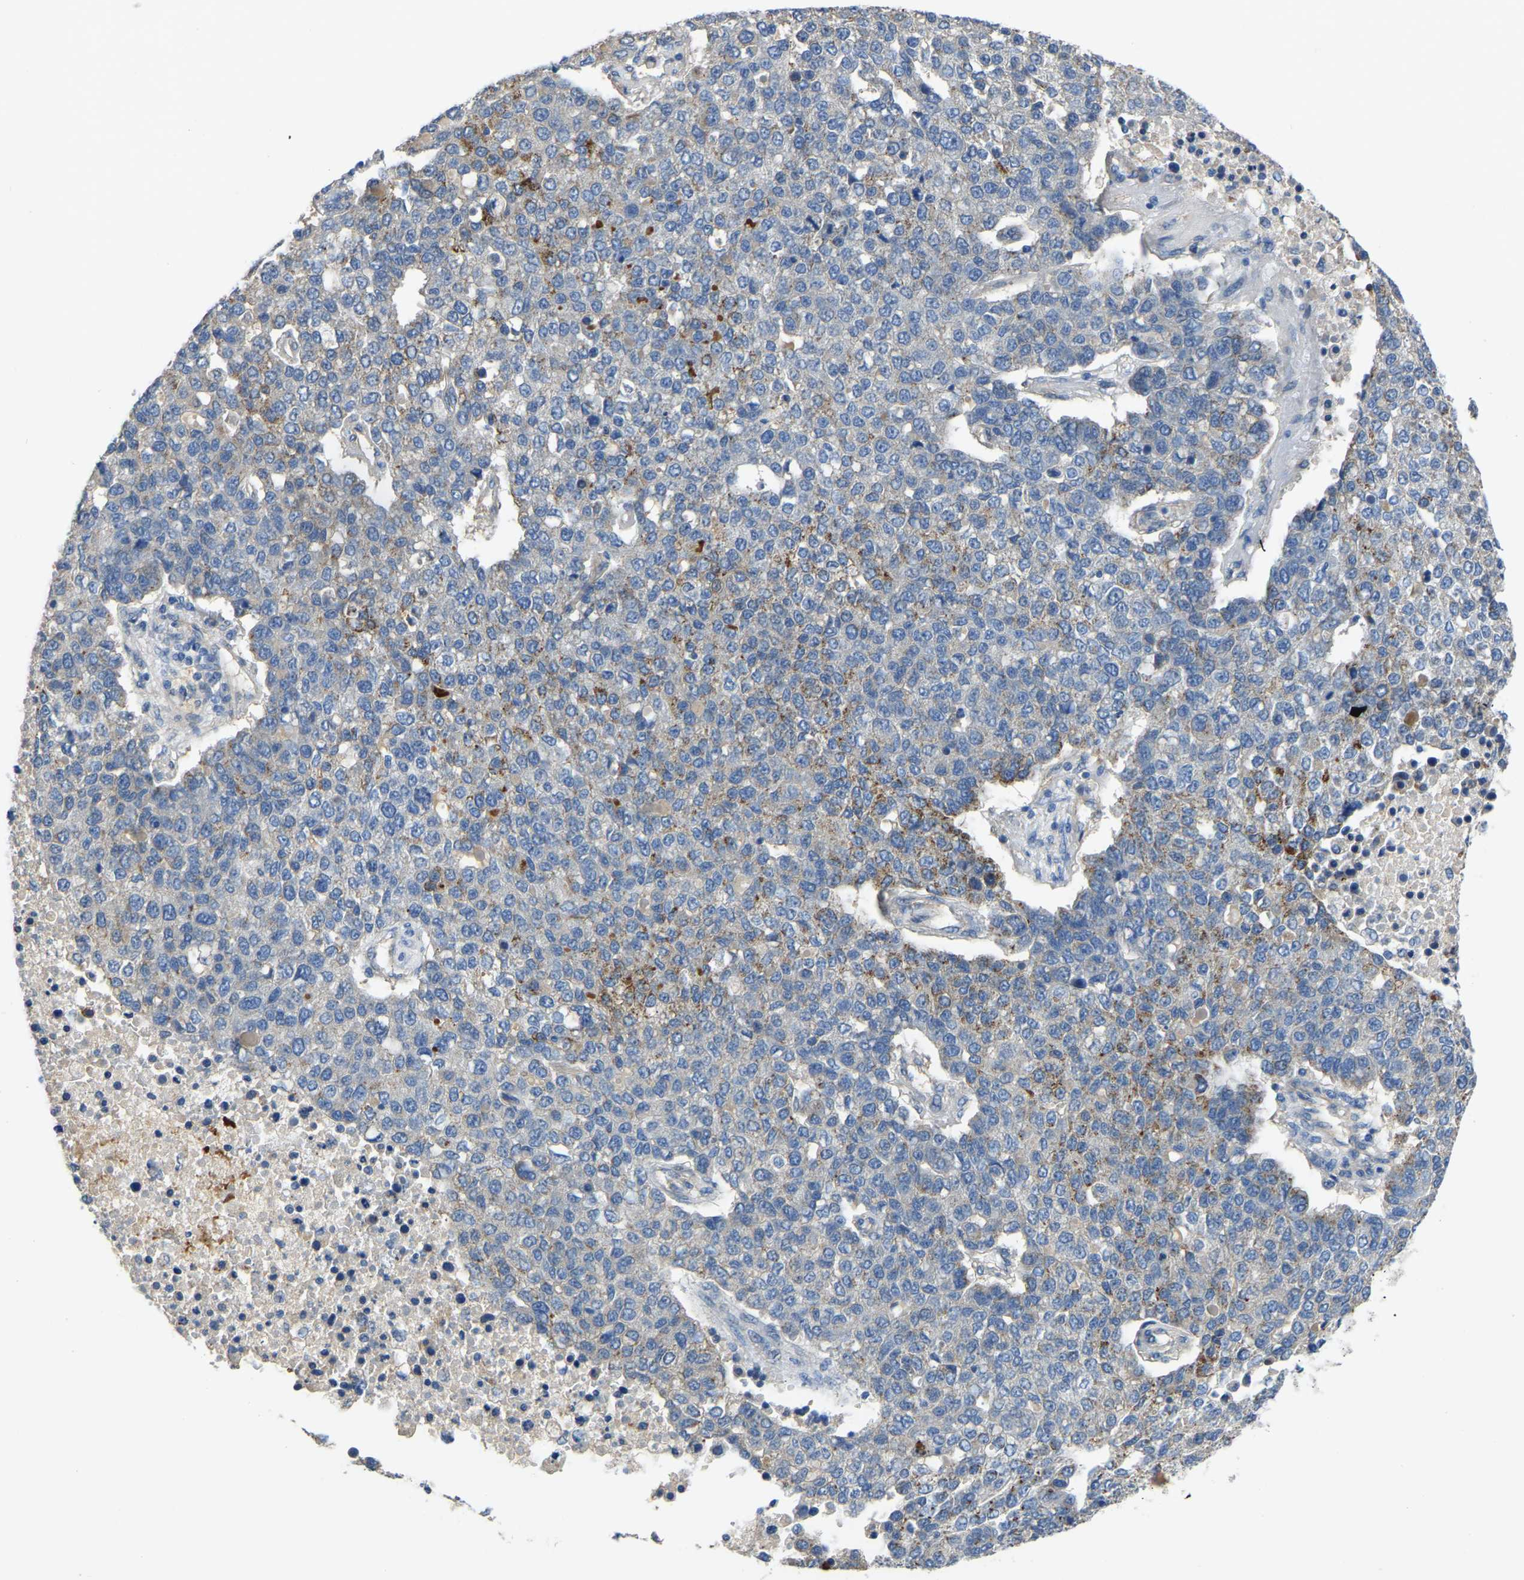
{"staining": {"intensity": "negative", "quantity": "none", "location": "none"}, "tissue": "pancreatic cancer", "cell_type": "Tumor cells", "image_type": "cancer", "snomed": [{"axis": "morphology", "description": "Adenocarcinoma, NOS"}, {"axis": "topography", "description": "Pancreas"}], "caption": "Protein analysis of pancreatic cancer (adenocarcinoma) reveals no significant positivity in tumor cells.", "gene": "HIGD2B", "patient": {"sex": "female", "age": 61}}